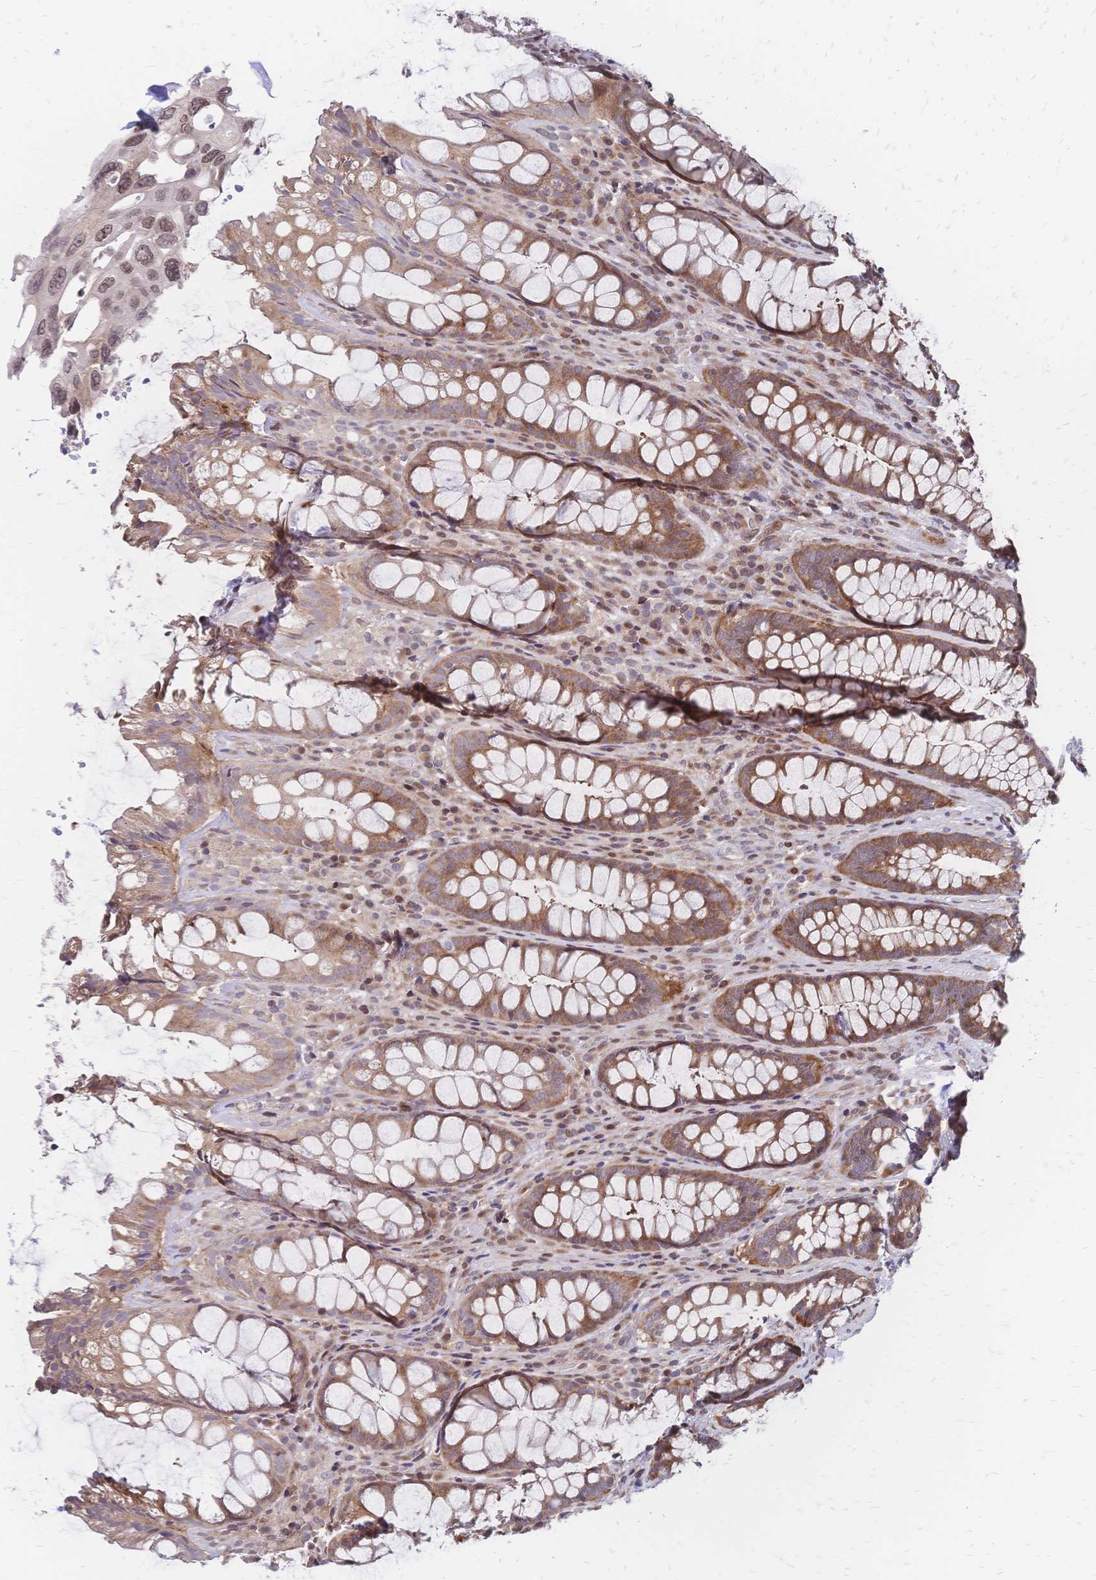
{"staining": {"intensity": "moderate", "quantity": "25%-75%", "location": "cytoplasmic/membranous"}, "tissue": "rectum", "cell_type": "Glandular cells", "image_type": "normal", "snomed": [{"axis": "morphology", "description": "Normal tissue, NOS"}, {"axis": "topography", "description": "Rectum"}], "caption": "Immunohistochemical staining of benign rectum displays 25%-75% levels of moderate cytoplasmic/membranous protein positivity in approximately 25%-75% of glandular cells.", "gene": "CBX7", "patient": {"sex": "male", "age": 72}}